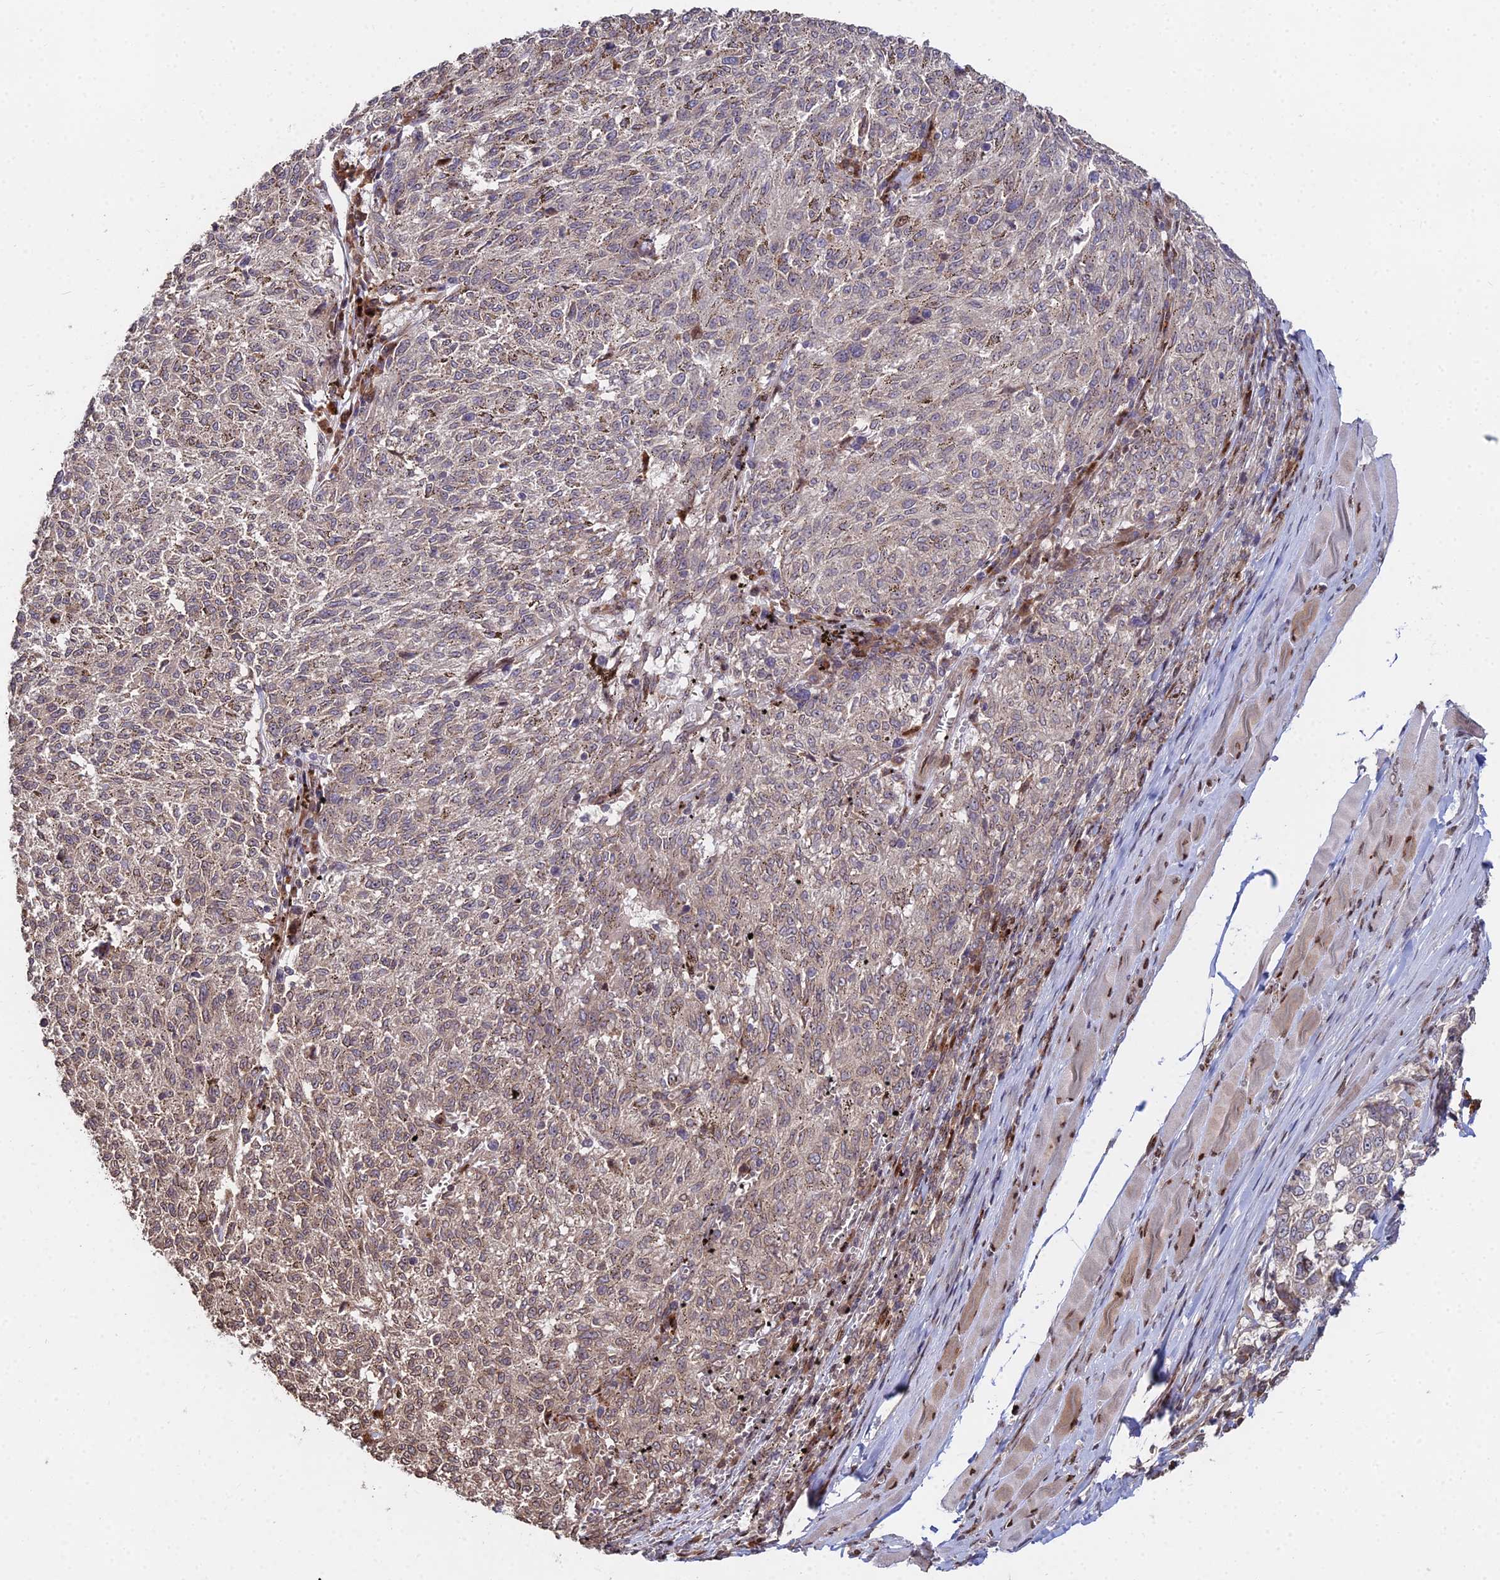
{"staining": {"intensity": "moderate", "quantity": ">75%", "location": "cytoplasmic/membranous,nuclear"}, "tissue": "melanoma", "cell_type": "Tumor cells", "image_type": "cancer", "snomed": [{"axis": "morphology", "description": "Malignant melanoma, NOS"}, {"axis": "topography", "description": "Skin"}], "caption": "DAB (3,3'-diaminobenzidine) immunohistochemical staining of human malignant melanoma demonstrates moderate cytoplasmic/membranous and nuclear protein positivity in about >75% of tumor cells.", "gene": "RBMS2", "patient": {"sex": "female", "age": 72}}